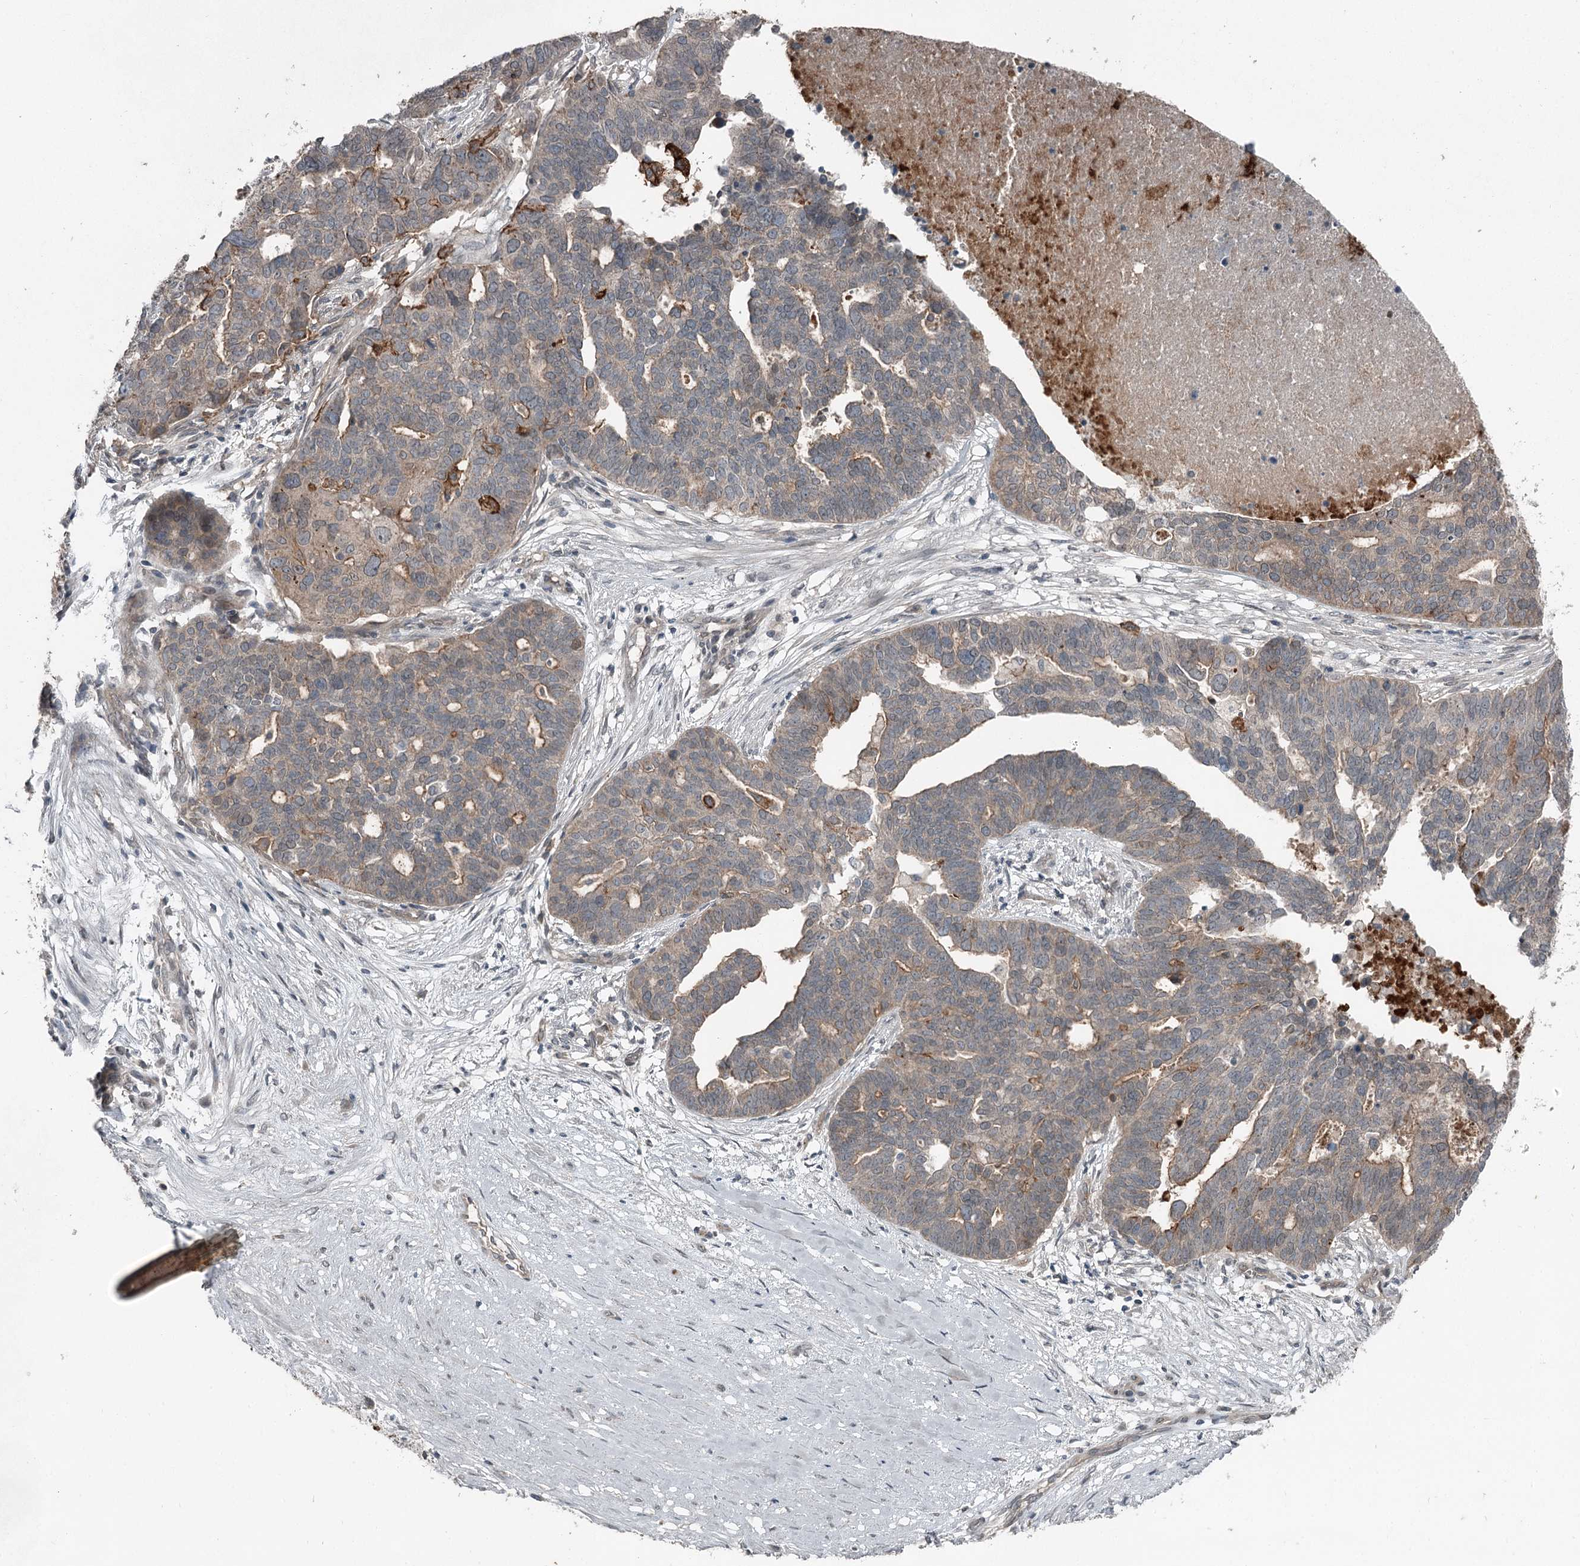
{"staining": {"intensity": "weak", "quantity": "25%-75%", "location": "cytoplasmic/membranous"}, "tissue": "ovarian cancer", "cell_type": "Tumor cells", "image_type": "cancer", "snomed": [{"axis": "morphology", "description": "Cystadenocarcinoma, serous, NOS"}, {"axis": "topography", "description": "Ovary"}], "caption": "High-magnification brightfield microscopy of ovarian cancer (serous cystadenocarcinoma) stained with DAB (brown) and counterstained with hematoxylin (blue). tumor cells exhibit weak cytoplasmic/membranous positivity is present in approximately25%-75% of cells. The protein of interest is stained brown, and the nuclei are stained in blue (DAB IHC with brightfield microscopy, high magnification).", "gene": "SLC39A8", "patient": {"sex": "female", "age": 59}}